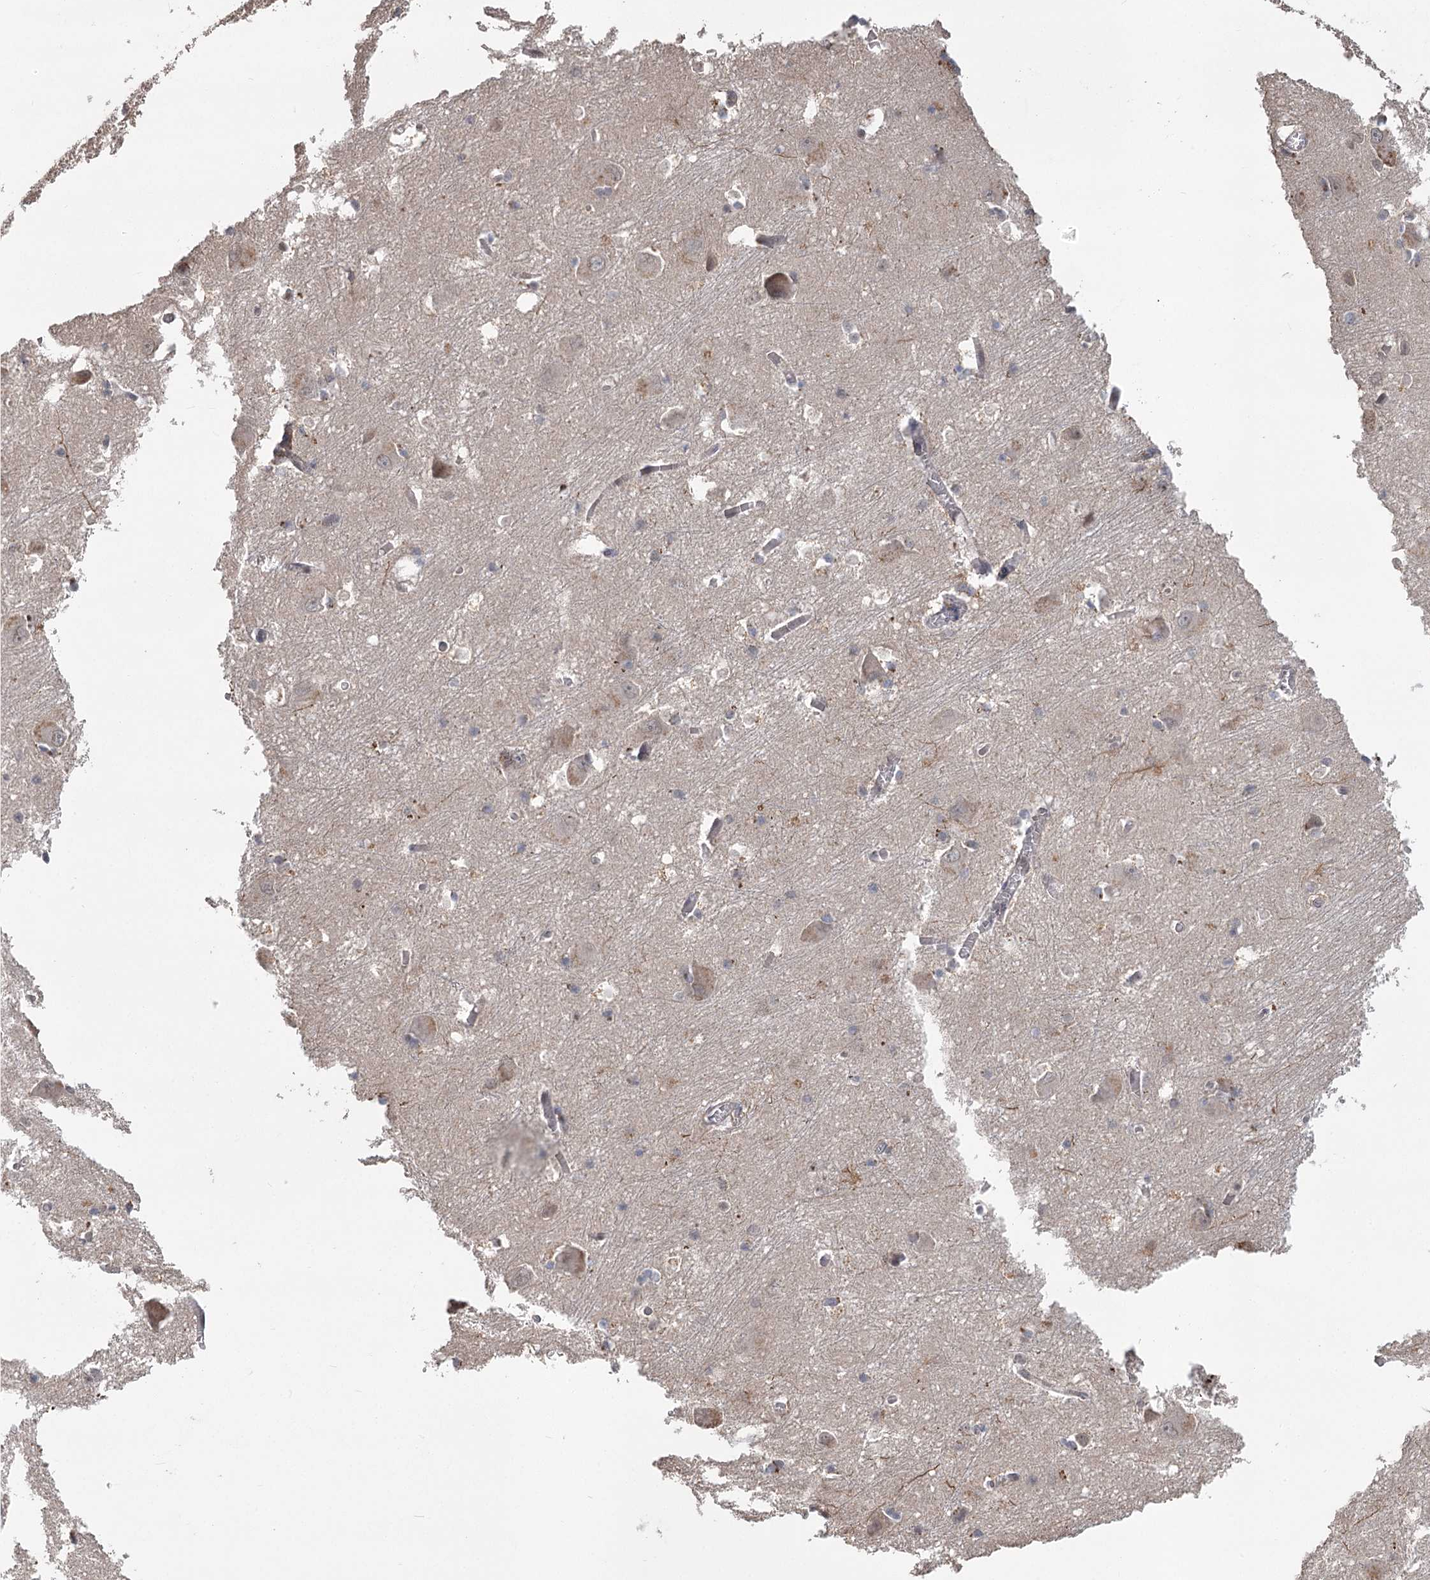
{"staining": {"intensity": "negative", "quantity": "none", "location": "none"}, "tissue": "caudate", "cell_type": "Glial cells", "image_type": "normal", "snomed": [{"axis": "morphology", "description": "Normal tissue, NOS"}, {"axis": "topography", "description": "Lateral ventricle wall"}], "caption": "Caudate was stained to show a protein in brown. There is no significant positivity in glial cells. (Immunohistochemistry, brightfield microscopy, high magnification).", "gene": "RWDD4", "patient": {"sex": "male", "age": 37}}